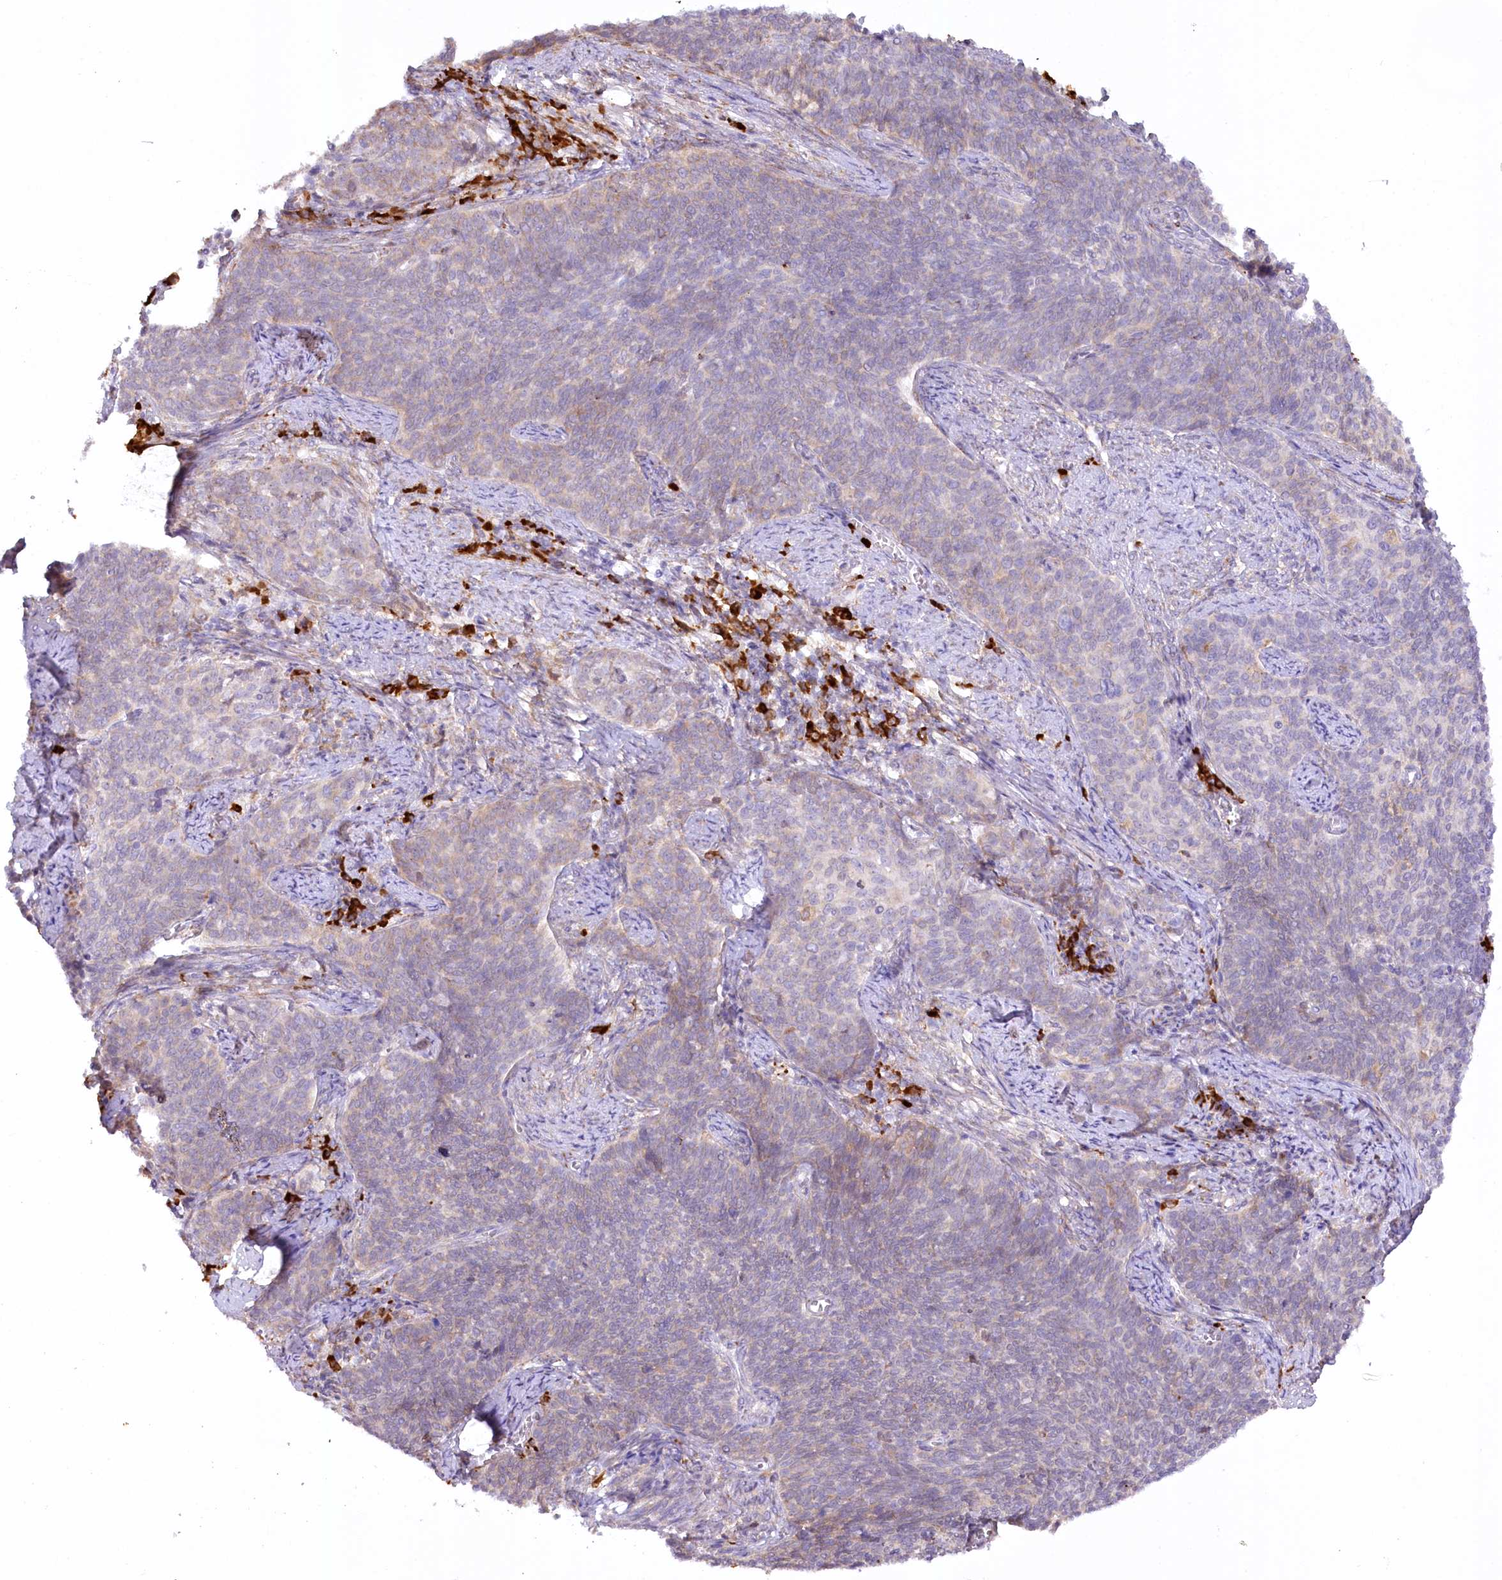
{"staining": {"intensity": "negative", "quantity": "none", "location": "none"}, "tissue": "cervical cancer", "cell_type": "Tumor cells", "image_type": "cancer", "snomed": [{"axis": "morphology", "description": "Squamous cell carcinoma, NOS"}, {"axis": "topography", "description": "Cervix"}], "caption": "Human cervical cancer (squamous cell carcinoma) stained for a protein using immunohistochemistry displays no positivity in tumor cells.", "gene": "NCKAP5", "patient": {"sex": "female", "age": 39}}